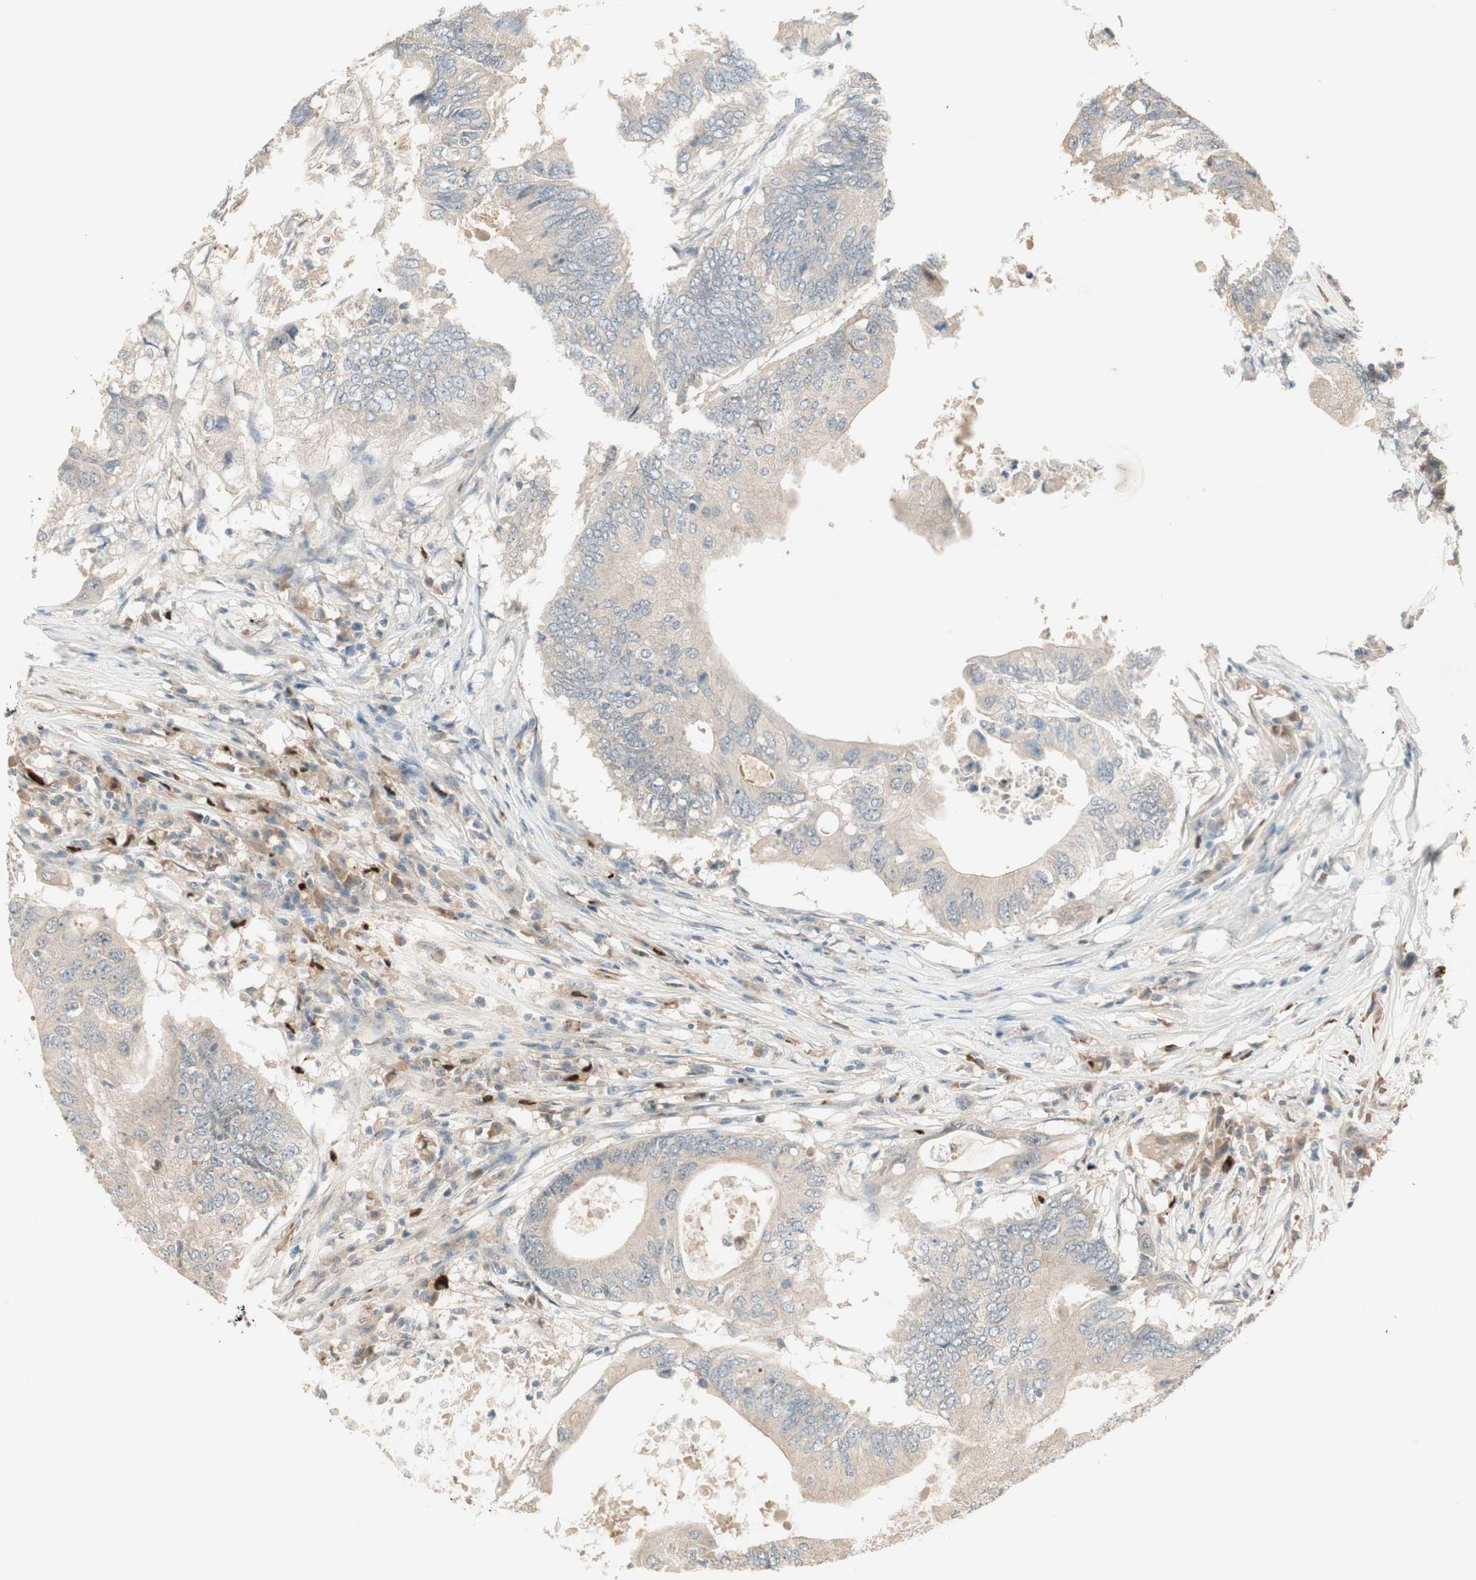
{"staining": {"intensity": "negative", "quantity": "none", "location": "none"}, "tissue": "colorectal cancer", "cell_type": "Tumor cells", "image_type": "cancer", "snomed": [{"axis": "morphology", "description": "Adenocarcinoma, NOS"}, {"axis": "topography", "description": "Colon"}], "caption": "High magnification brightfield microscopy of colorectal adenocarcinoma stained with DAB (brown) and counterstained with hematoxylin (blue): tumor cells show no significant staining.", "gene": "RNGTT", "patient": {"sex": "male", "age": 71}}